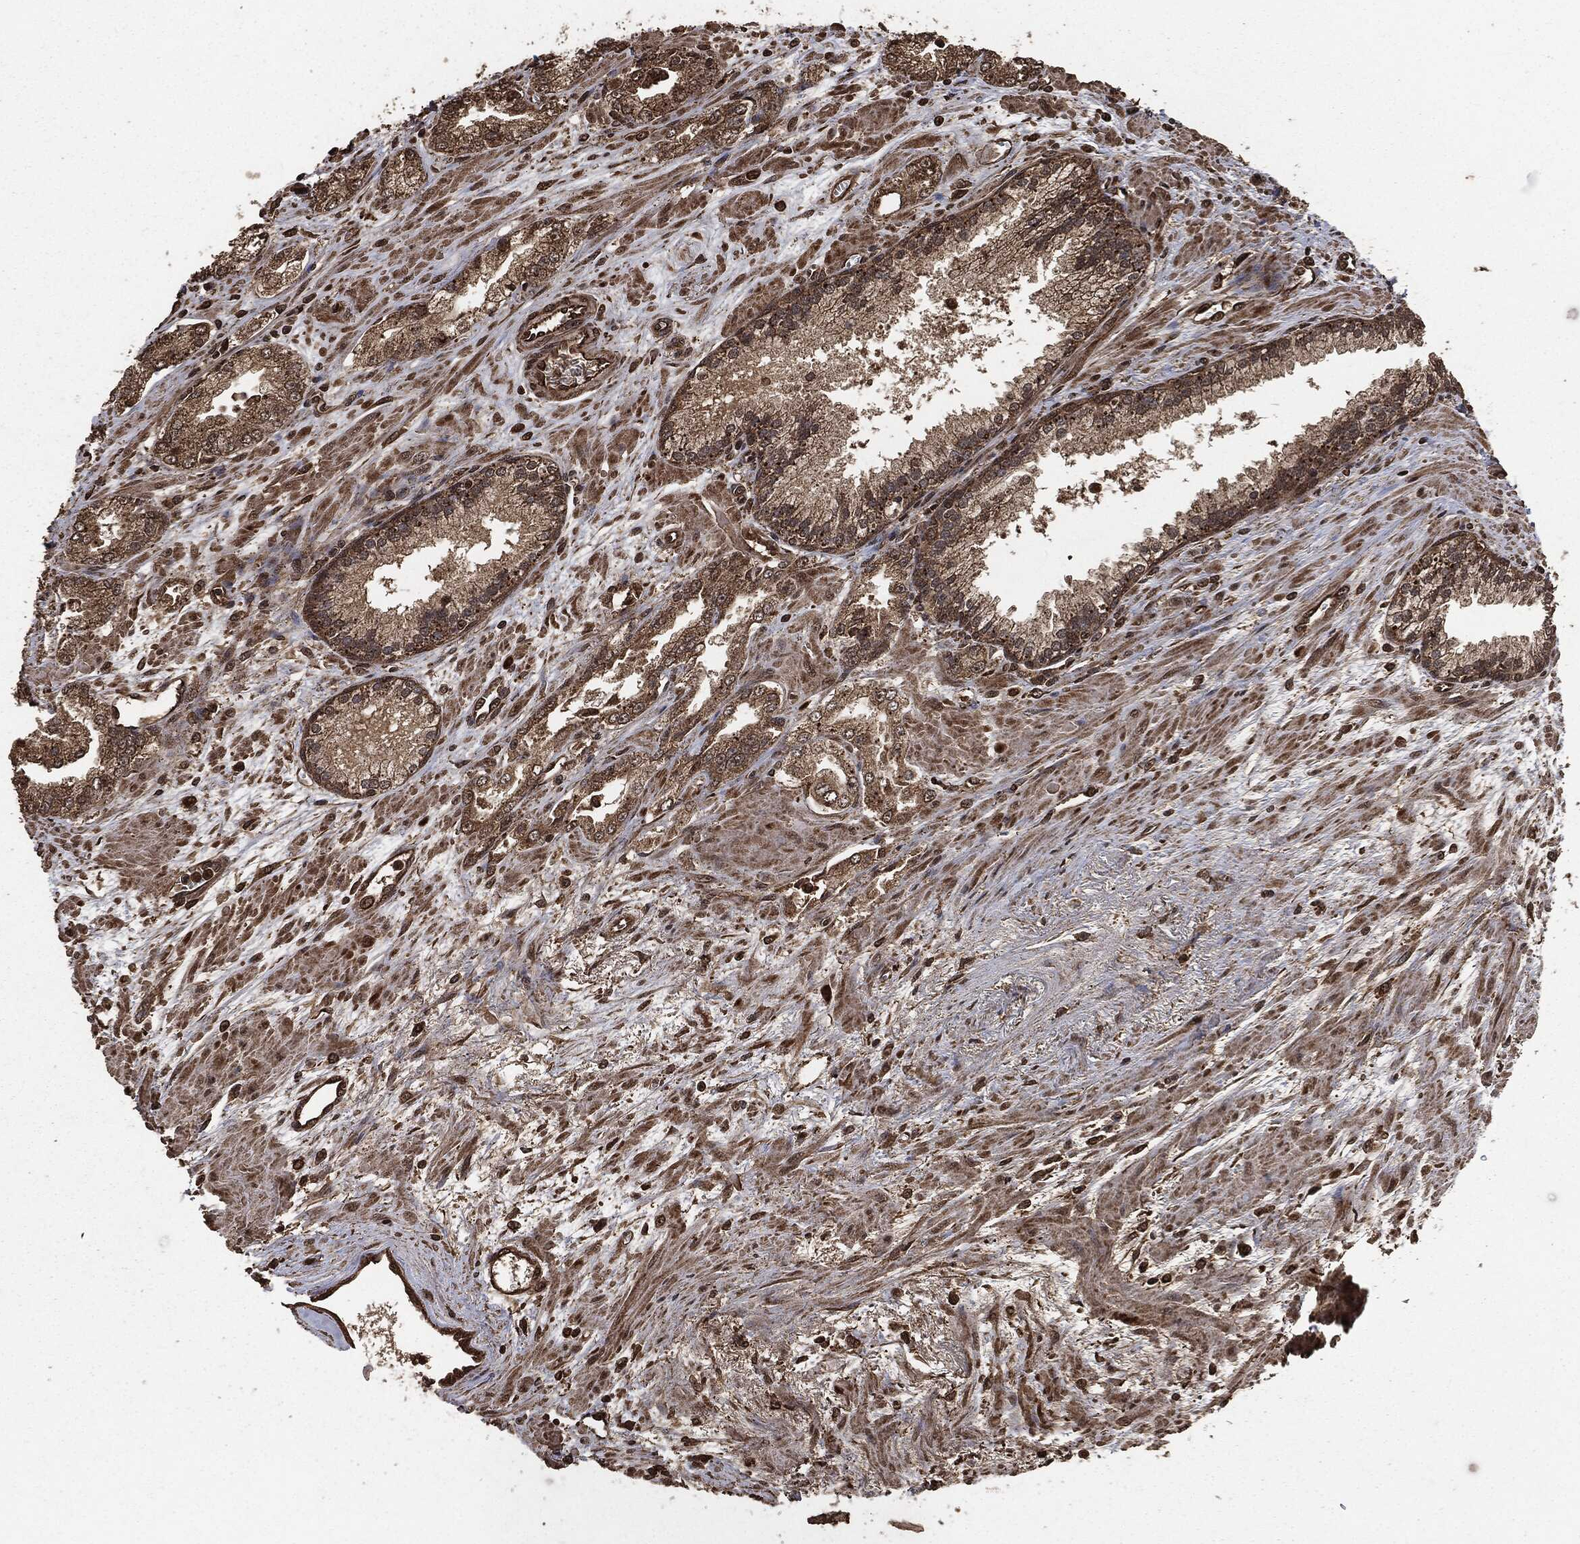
{"staining": {"intensity": "strong", "quantity": "25%-75%", "location": "cytoplasmic/membranous"}, "tissue": "prostate cancer", "cell_type": "Tumor cells", "image_type": "cancer", "snomed": [{"axis": "morphology", "description": "Adenocarcinoma, Medium grade"}, {"axis": "topography", "description": "Prostate"}], "caption": "Strong cytoplasmic/membranous positivity for a protein is seen in approximately 25%-75% of tumor cells of prostate adenocarcinoma (medium-grade) using immunohistochemistry (IHC).", "gene": "EGFR", "patient": {"sex": "male", "age": 71}}